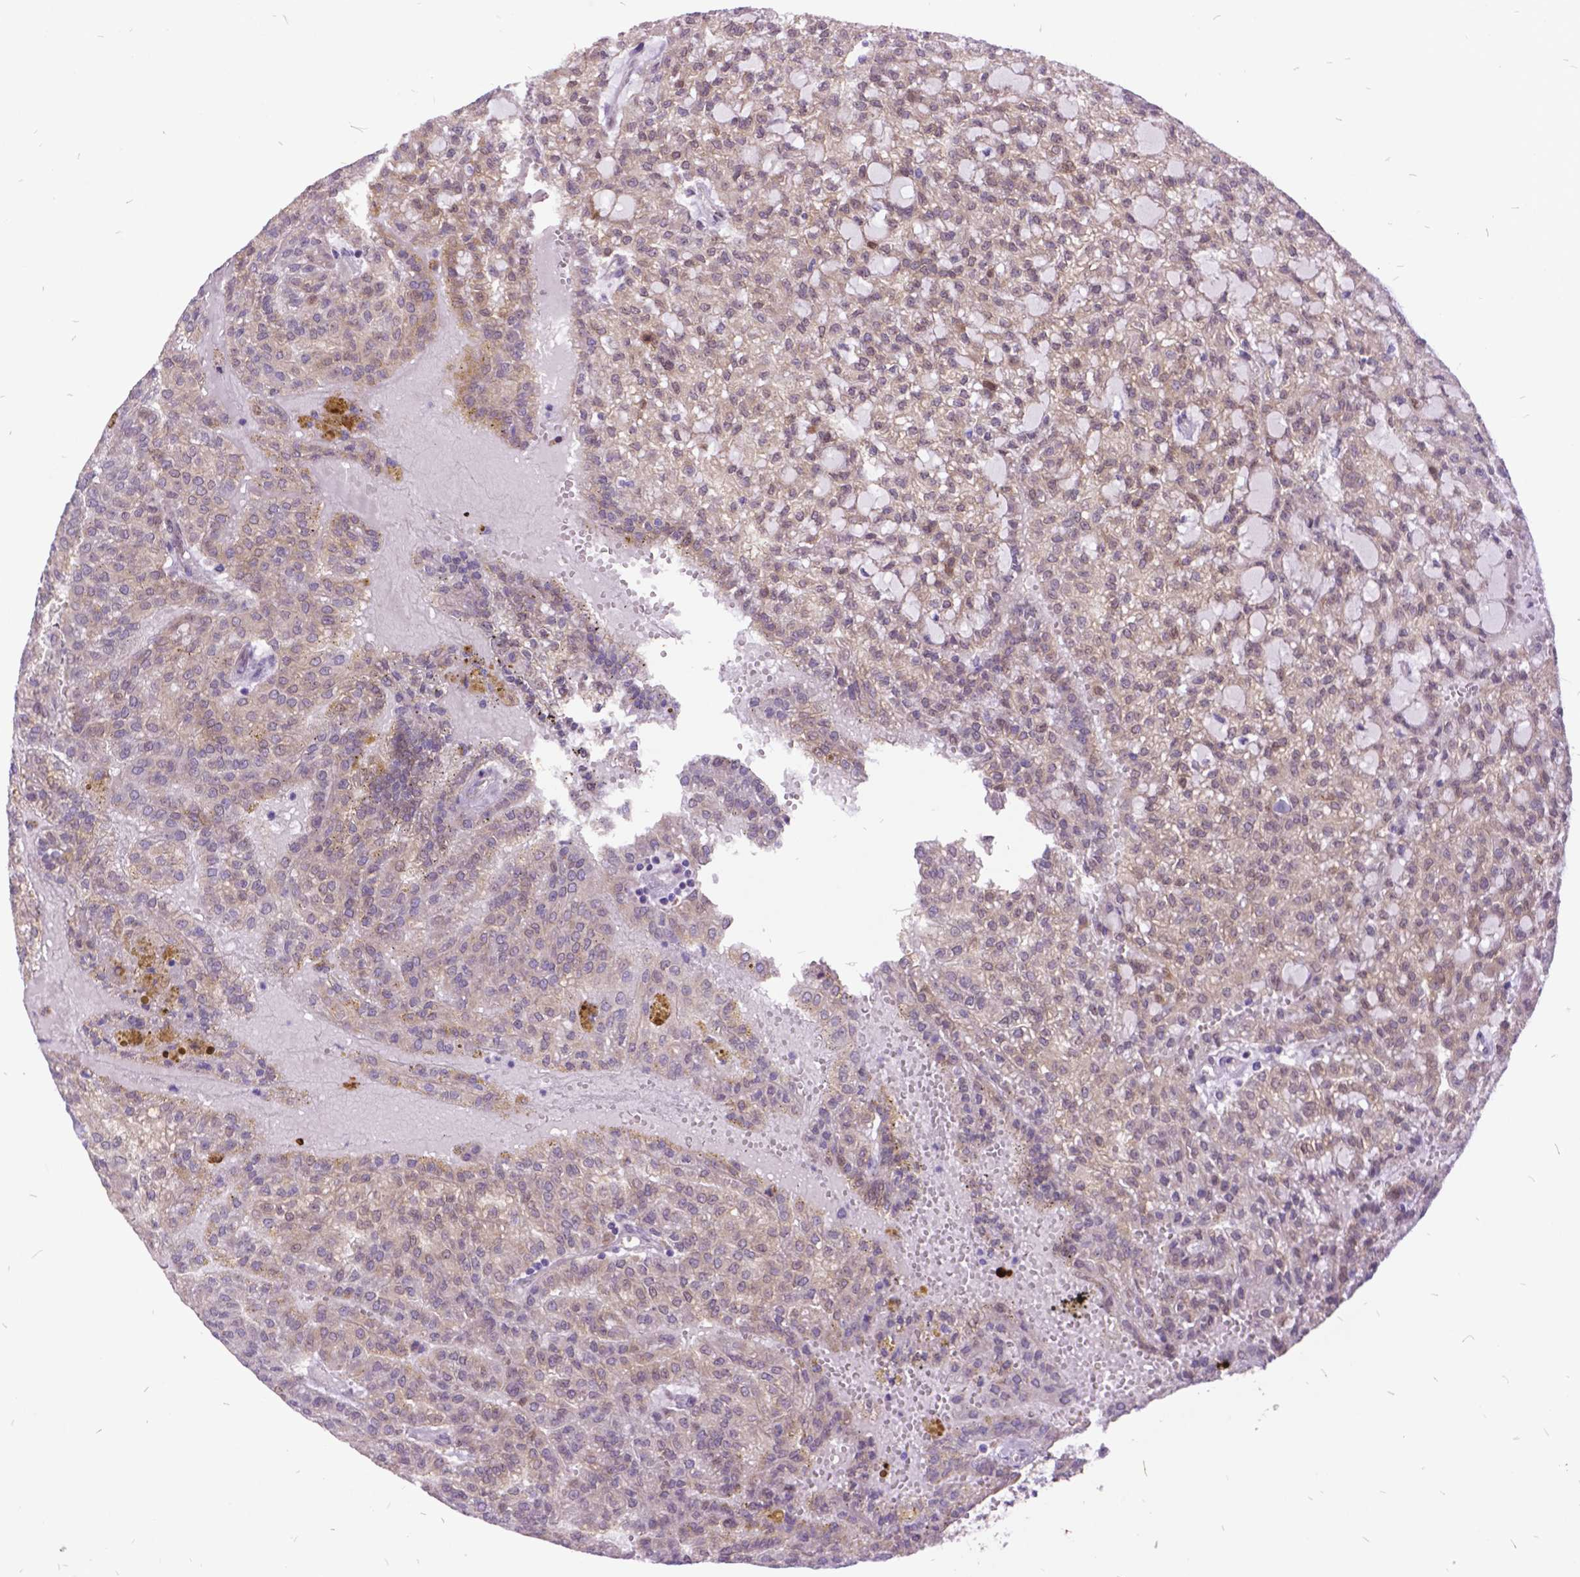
{"staining": {"intensity": "negative", "quantity": "none", "location": "none"}, "tissue": "renal cancer", "cell_type": "Tumor cells", "image_type": "cancer", "snomed": [{"axis": "morphology", "description": "Adenocarcinoma, NOS"}, {"axis": "topography", "description": "Kidney"}], "caption": "An IHC histopathology image of renal adenocarcinoma is shown. There is no staining in tumor cells of renal adenocarcinoma.", "gene": "GRB7", "patient": {"sex": "male", "age": 63}}